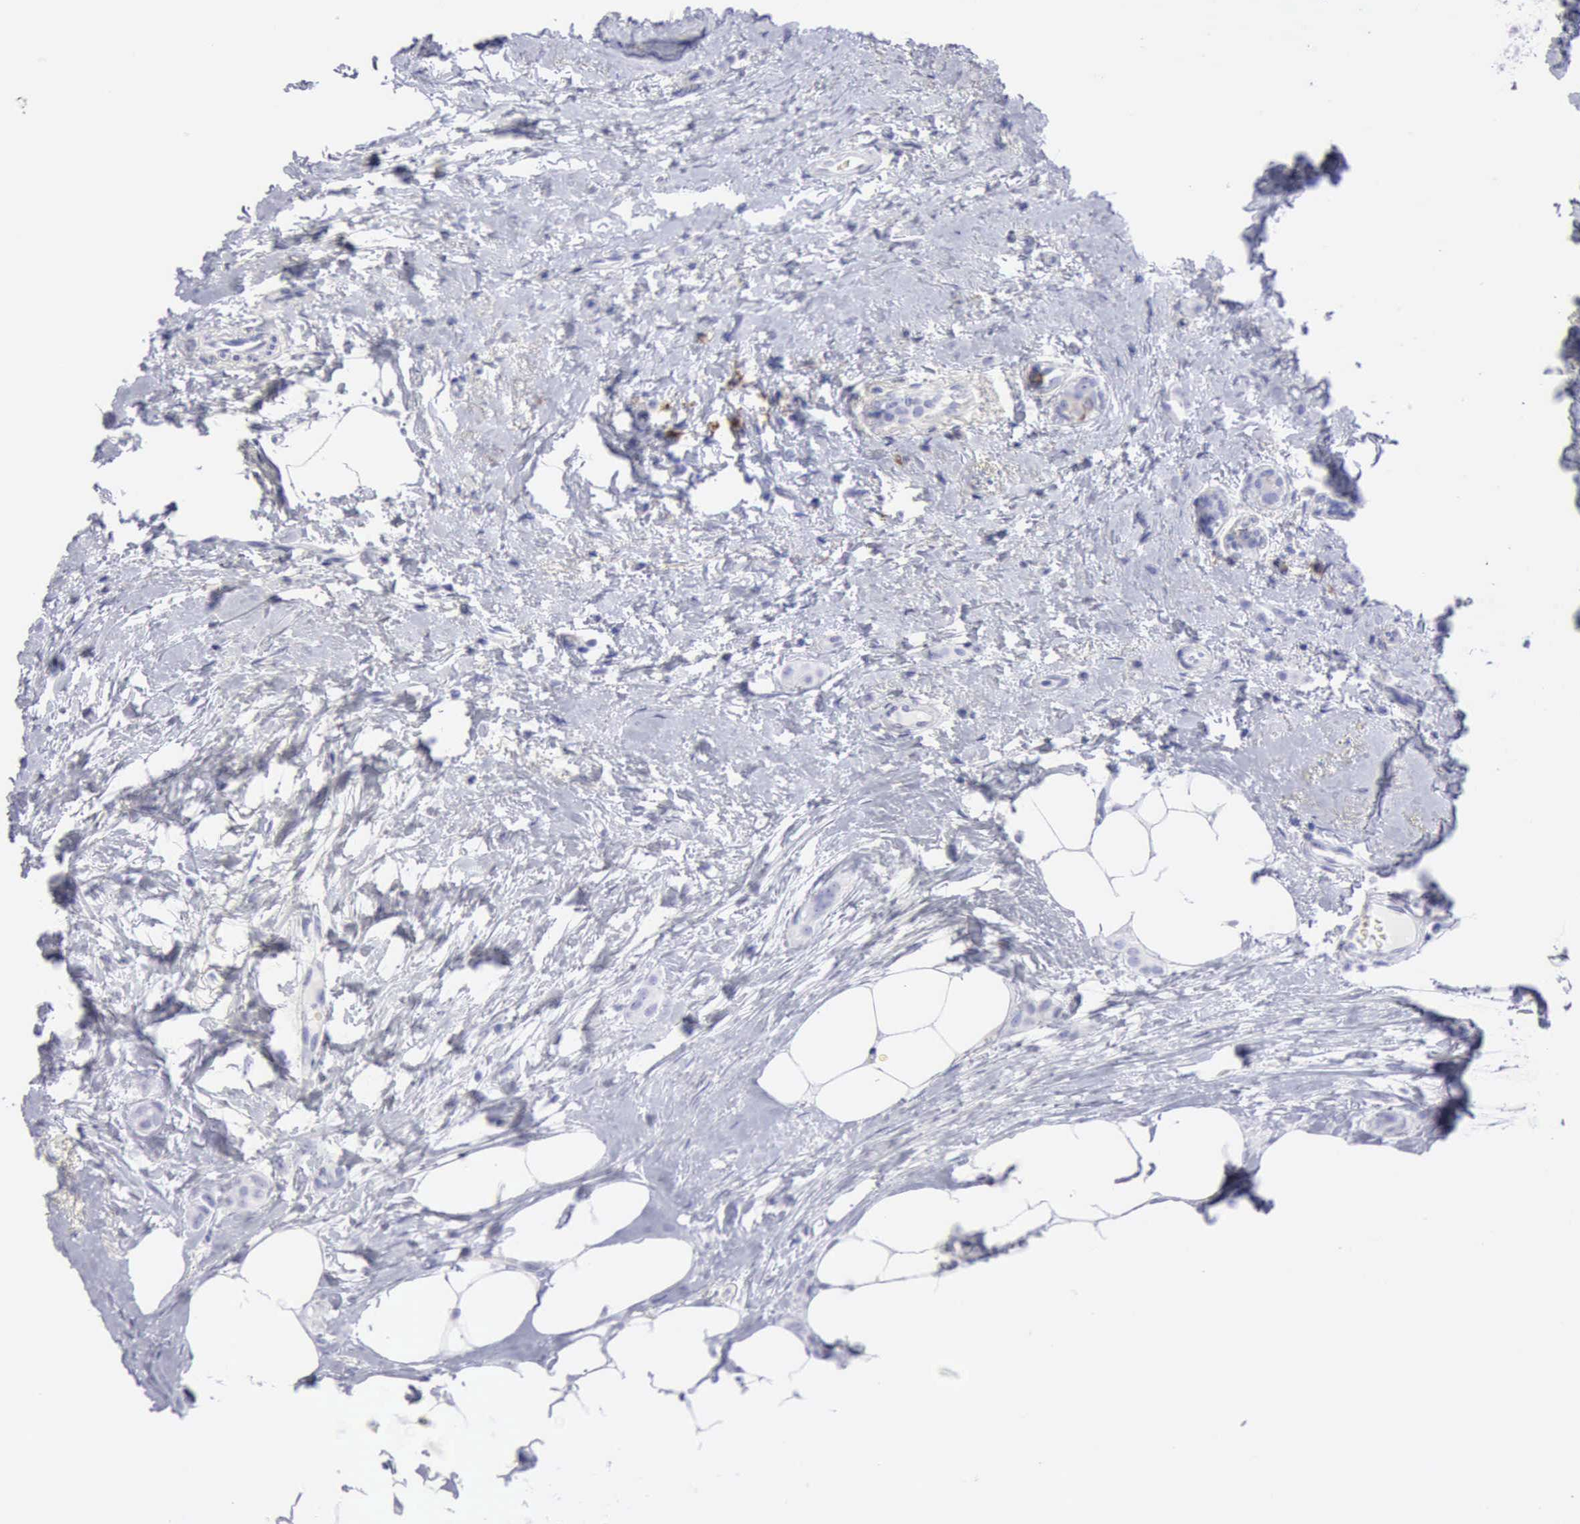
{"staining": {"intensity": "negative", "quantity": "none", "location": "none"}, "tissue": "breast cancer", "cell_type": "Tumor cells", "image_type": "cancer", "snomed": [{"axis": "morphology", "description": "Lobular carcinoma"}, {"axis": "topography", "description": "Breast"}], "caption": "Protein analysis of breast cancer reveals no significant positivity in tumor cells.", "gene": "NCAM1", "patient": {"sex": "female", "age": 55}}